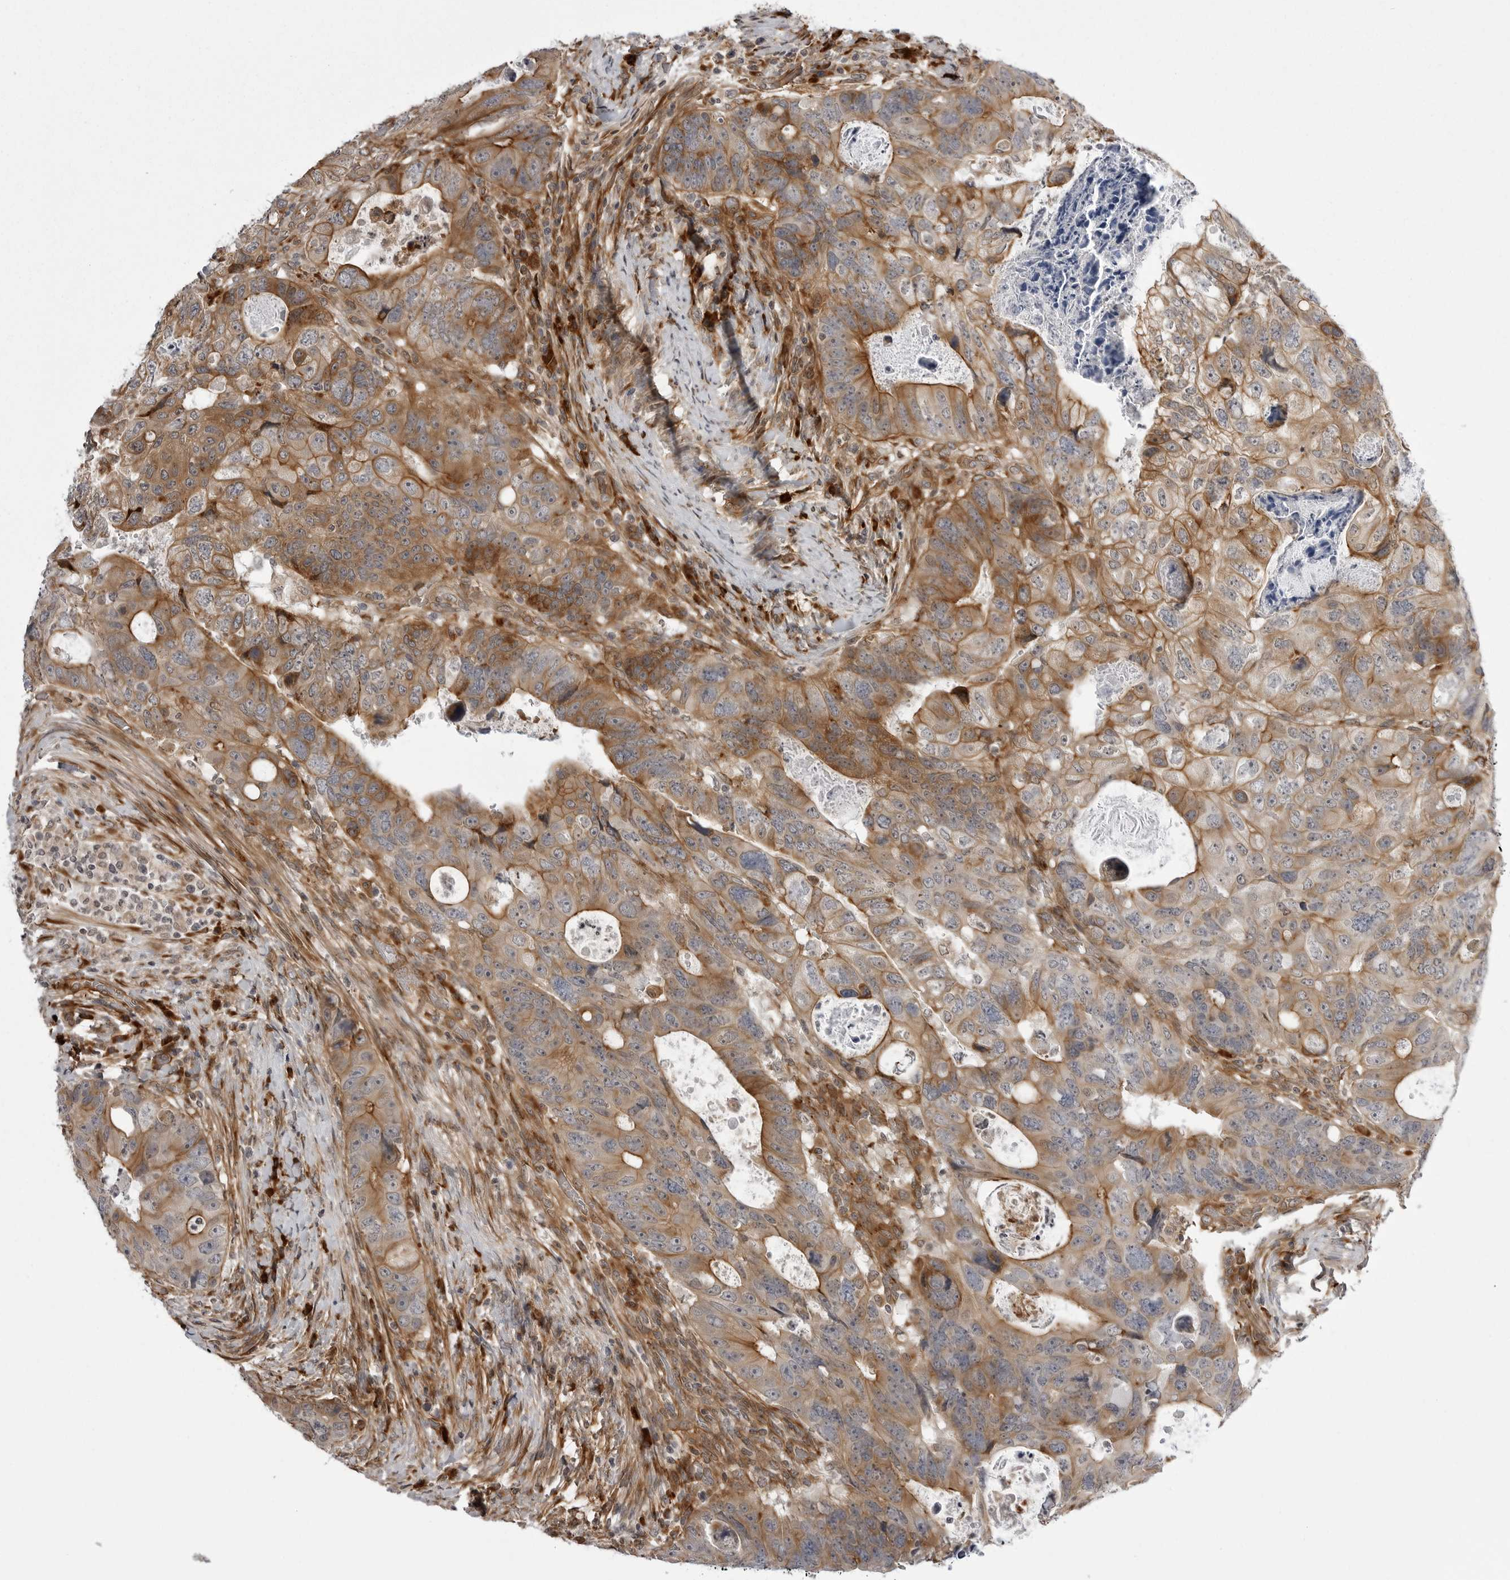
{"staining": {"intensity": "moderate", "quantity": ">75%", "location": "cytoplasmic/membranous"}, "tissue": "colorectal cancer", "cell_type": "Tumor cells", "image_type": "cancer", "snomed": [{"axis": "morphology", "description": "Adenocarcinoma, NOS"}, {"axis": "topography", "description": "Rectum"}], "caption": "IHC (DAB (3,3'-diaminobenzidine)) staining of colorectal adenocarcinoma shows moderate cytoplasmic/membranous protein expression in about >75% of tumor cells.", "gene": "ARL5A", "patient": {"sex": "male", "age": 59}}